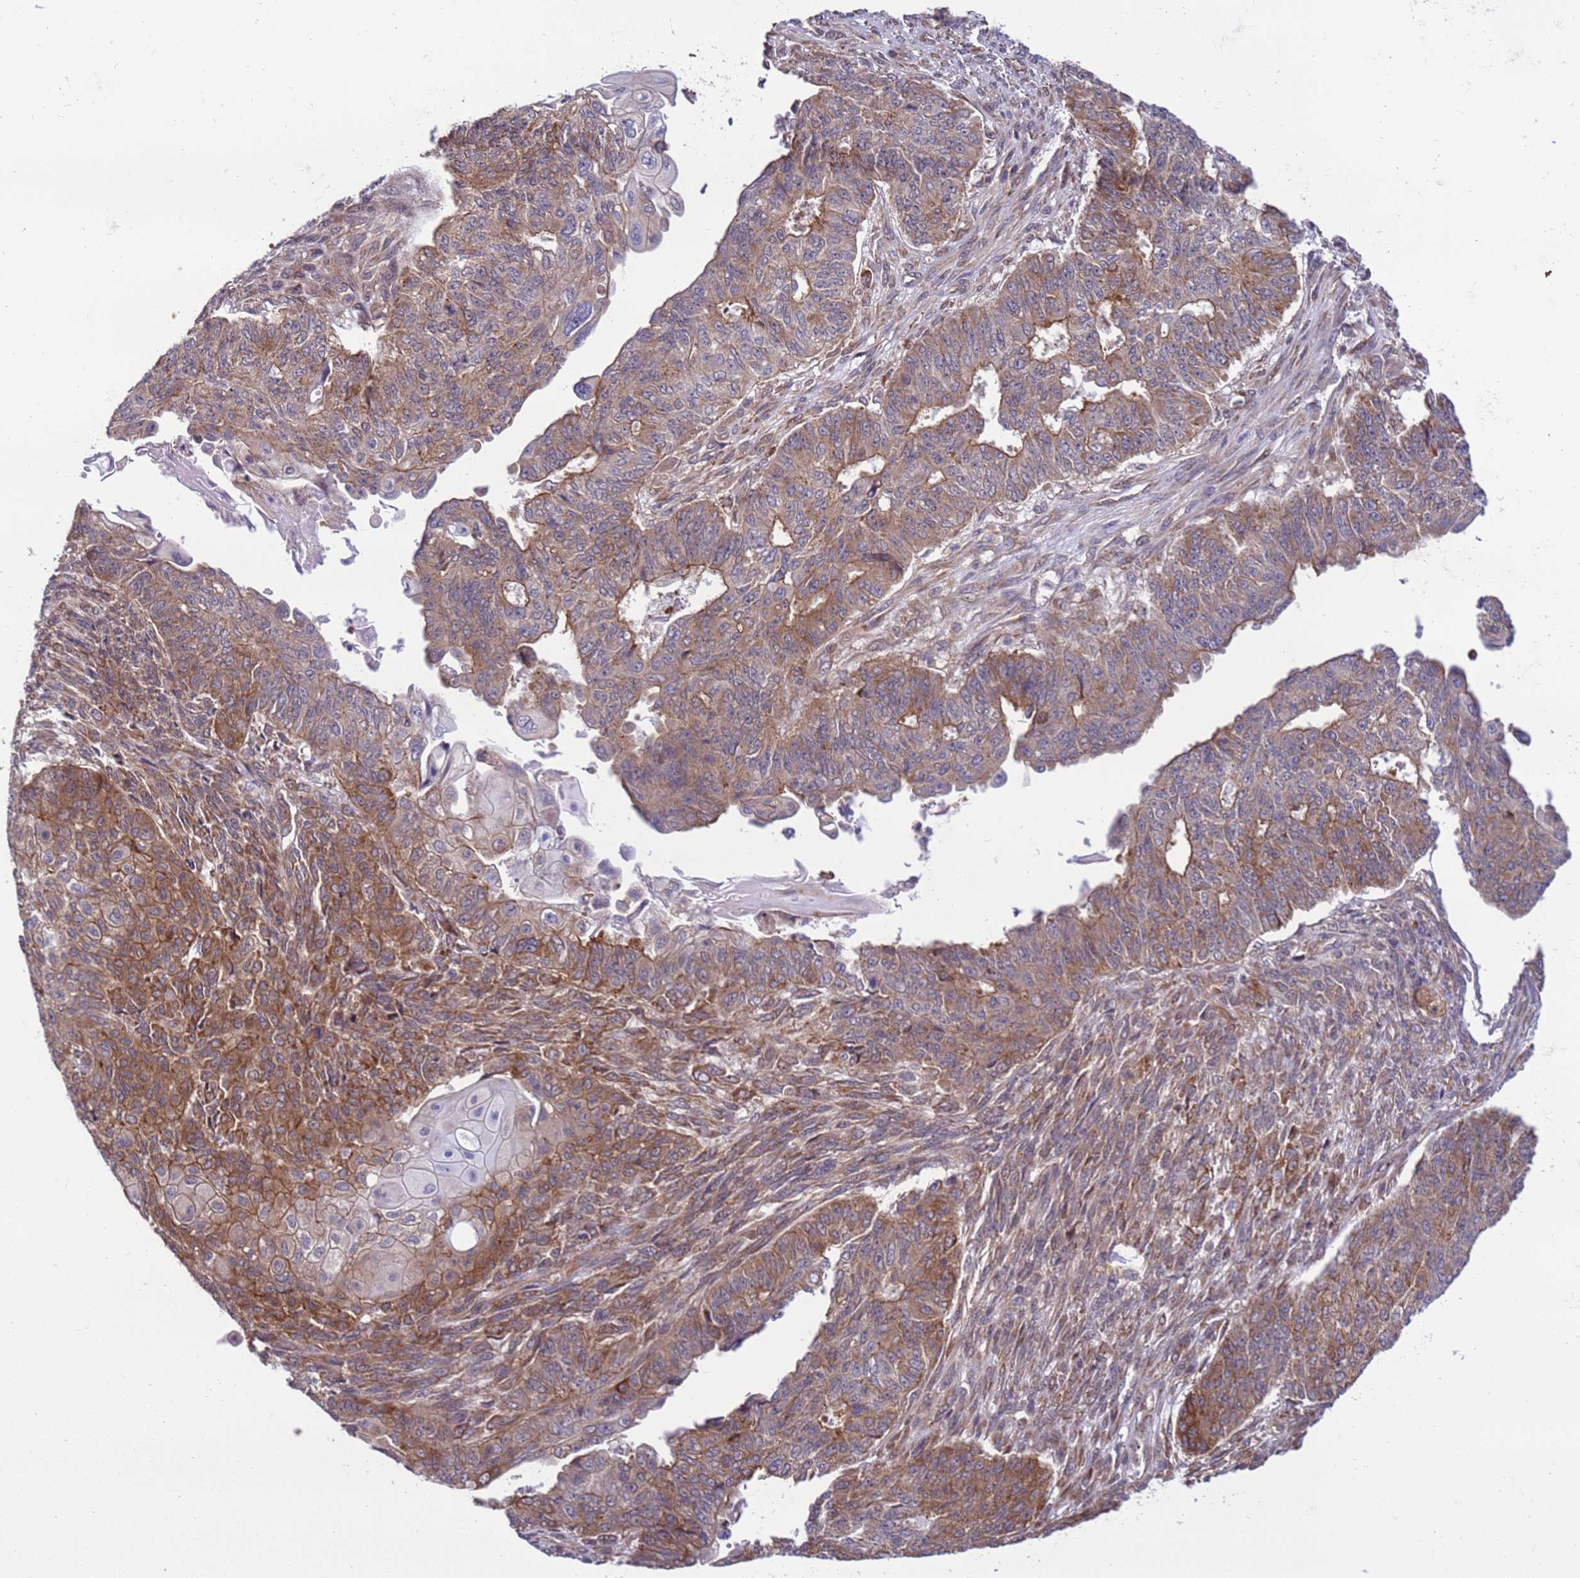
{"staining": {"intensity": "moderate", "quantity": ">75%", "location": "cytoplasmic/membranous"}, "tissue": "endometrial cancer", "cell_type": "Tumor cells", "image_type": "cancer", "snomed": [{"axis": "morphology", "description": "Adenocarcinoma, NOS"}, {"axis": "topography", "description": "Endometrium"}], "caption": "Protein analysis of endometrial cancer tissue exhibits moderate cytoplasmic/membranous staining in approximately >75% of tumor cells.", "gene": "GEN1", "patient": {"sex": "female", "age": 32}}